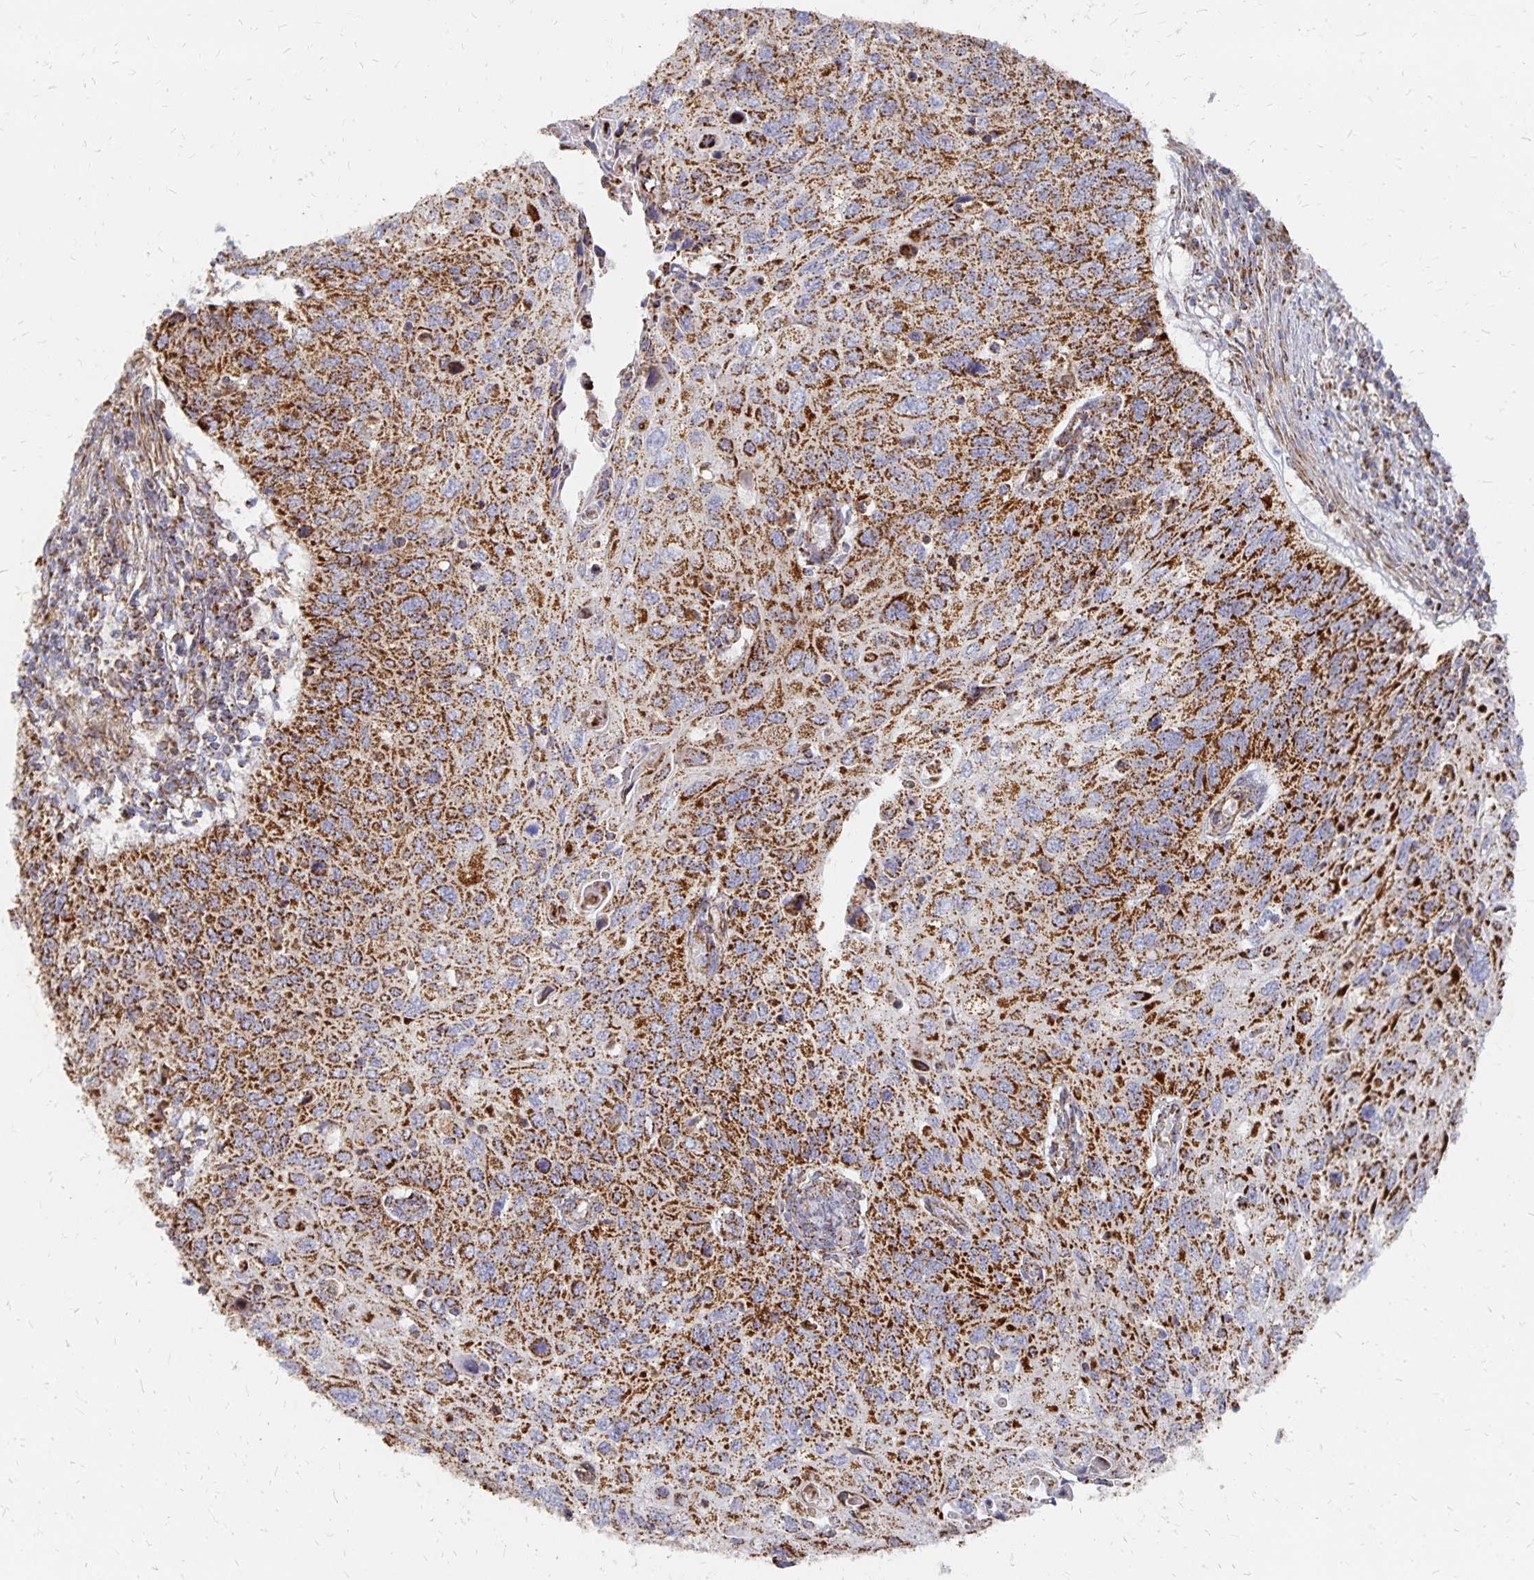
{"staining": {"intensity": "strong", "quantity": ">75%", "location": "cytoplasmic/membranous"}, "tissue": "cervical cancer", "cell_type": "Tumor cells", "image_type": "cancer", "snomed": [{"axis": "morphology", "description": "Squamous cell carcinoma, NOS"}, {"axis": "topography", "description": "Cervix"}], "caption": "The histopathology image shows immunohistochemical staining of cervical cancer (squamous cell carcinoma). There is strong cytoplasmic/membranous staining is present in approximately >75% of tumor cells. (DAB (3,3'-diaminobenzidine) IHC with brightfield microscopy, high magnification).", "gene": "STOML2", "patient": {"sex": "female", "age": 70}}